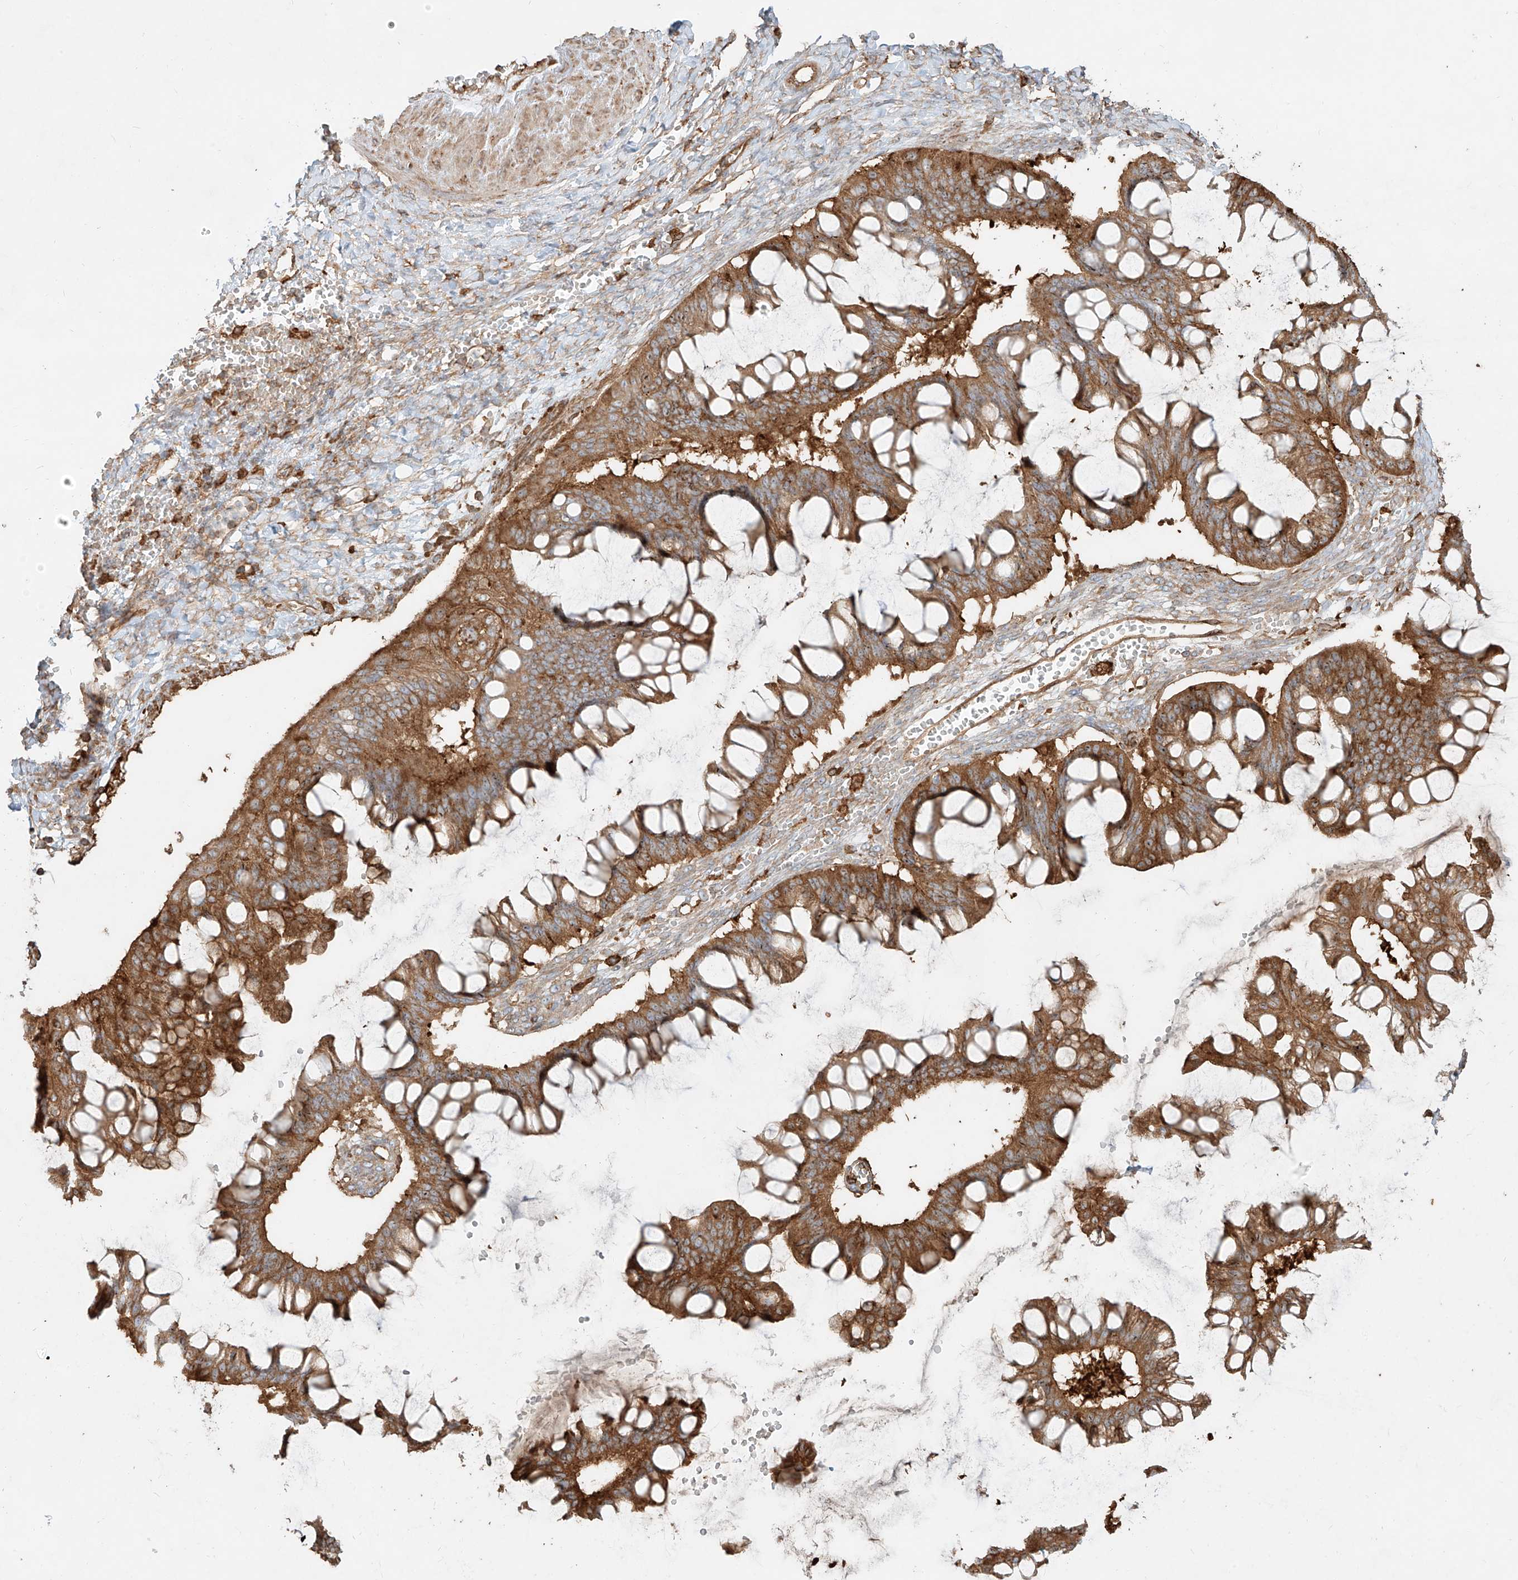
{"staining": {"intensity": "strong", "quantity": ">75%", "location": "cytoplasmic/membranous"}, "tissue": "ovarian cancer", "cell_type": "Tumor cells", "image_type": "cancer", "snomed": [{"axis": "morphology", "description": "Cystadenocarcinoma, mucinous, NOS"}, {"axis": "topography", "description": "Ovary"}], "caption": "DAB immunohistochemical staining of human mucinous cystadenocarcinoma (ovarian) exhibits strong cytoplasmic/membranous protein staining in about >75% of tumor cells.", "gene": "SNX9", "patient": {"sex": "female", "age": 73}}